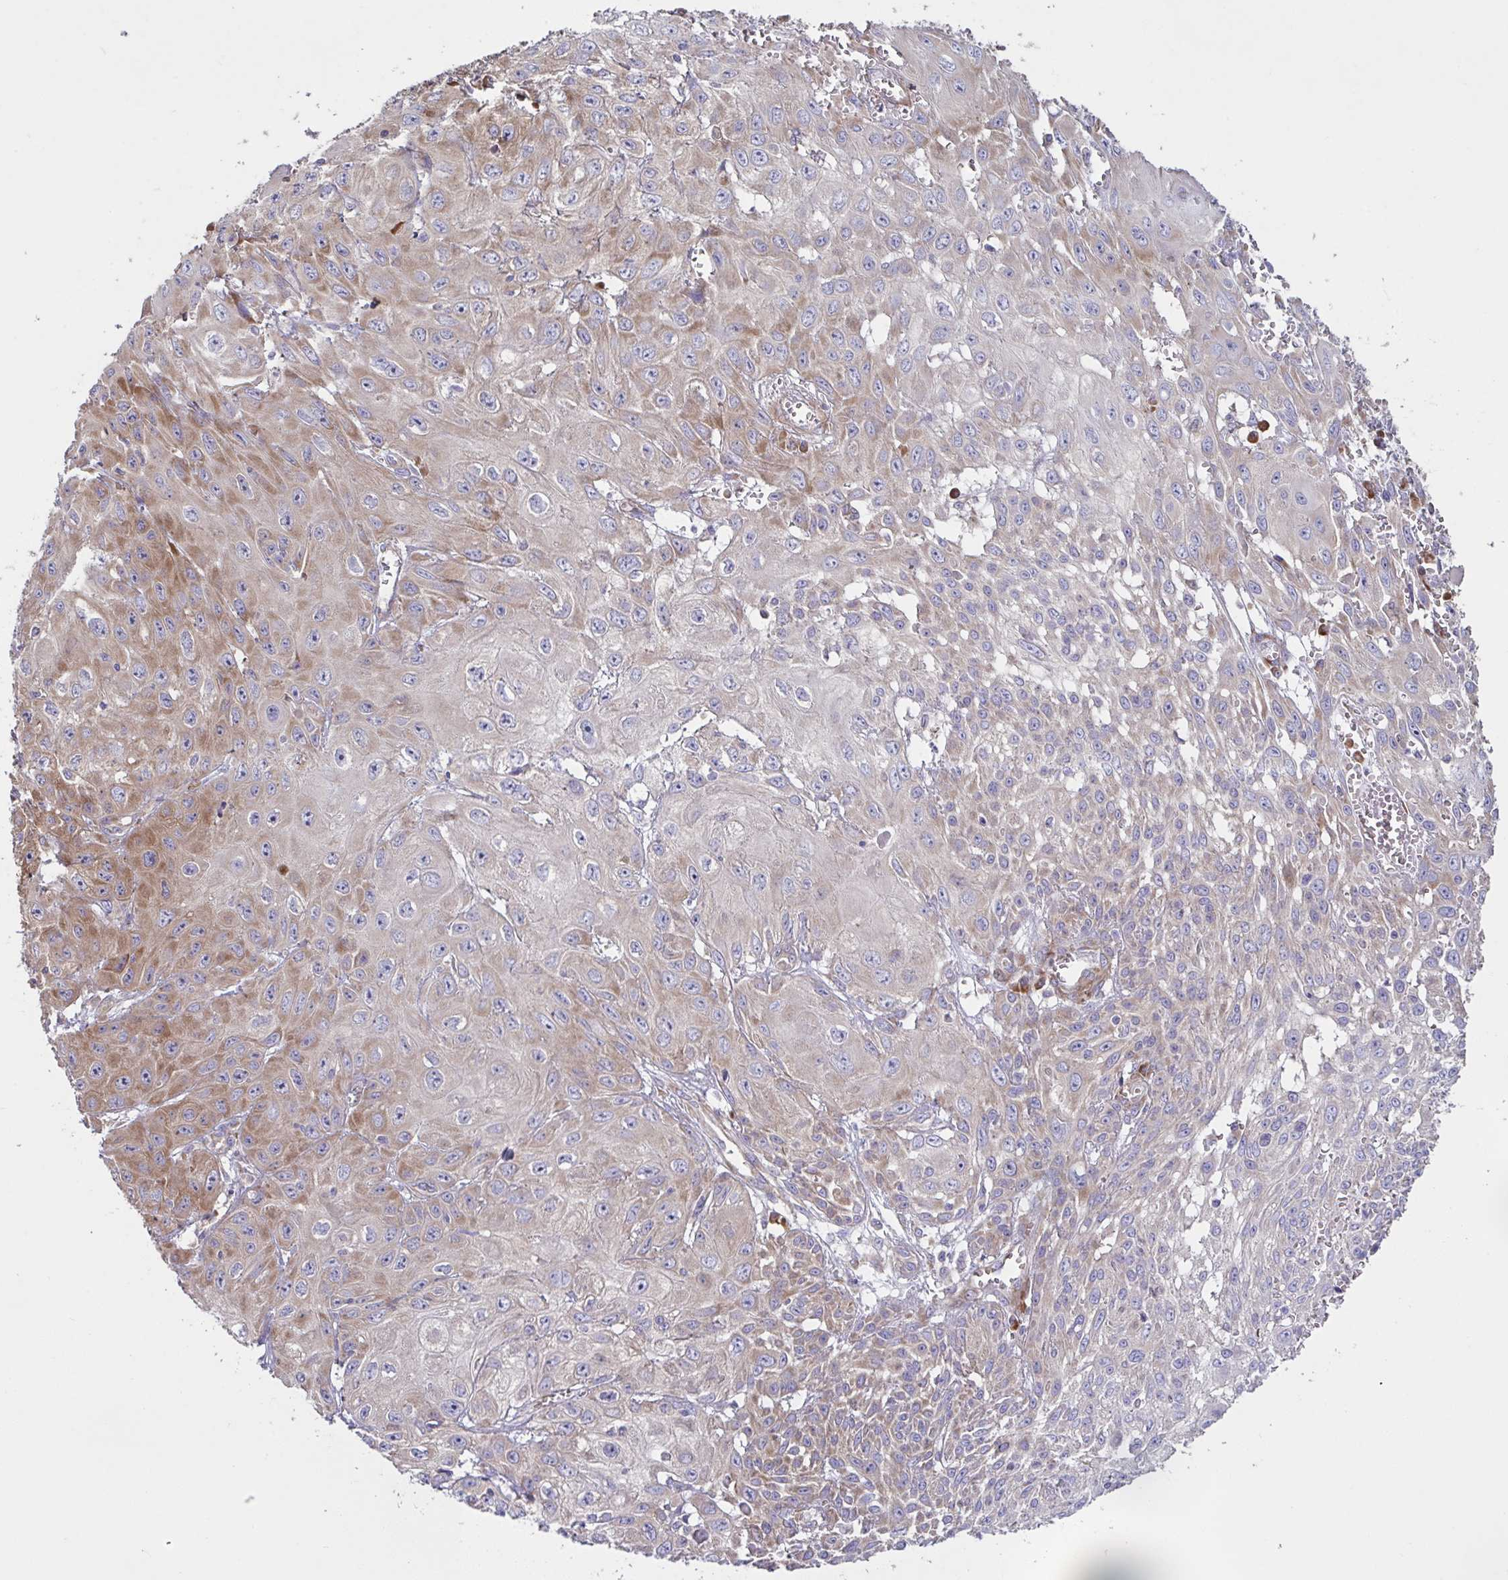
{"staining": {"intensity": "moderate", "quantity": "<25%", "location": "cytoplasmic/membranous"}, "tissue": "skin cancer", "cell_type": "Tumor cells", "image_type": "cancer", "snomed": [{"axis": "morphology", "description": "Squamous cell carcinoma, NOS"}, {"axis": "topography", "description": "Skin"}, {"axis": "topography", "description": "Vulva"}], "caption": "Immunohistochemical staining of skin cancer shows low levels of moderate cytoplasmic/membranous protein expression in about <25% of tumor cells.", "gene": "FAU", "patient": {"sex": "female", "age": 71}}